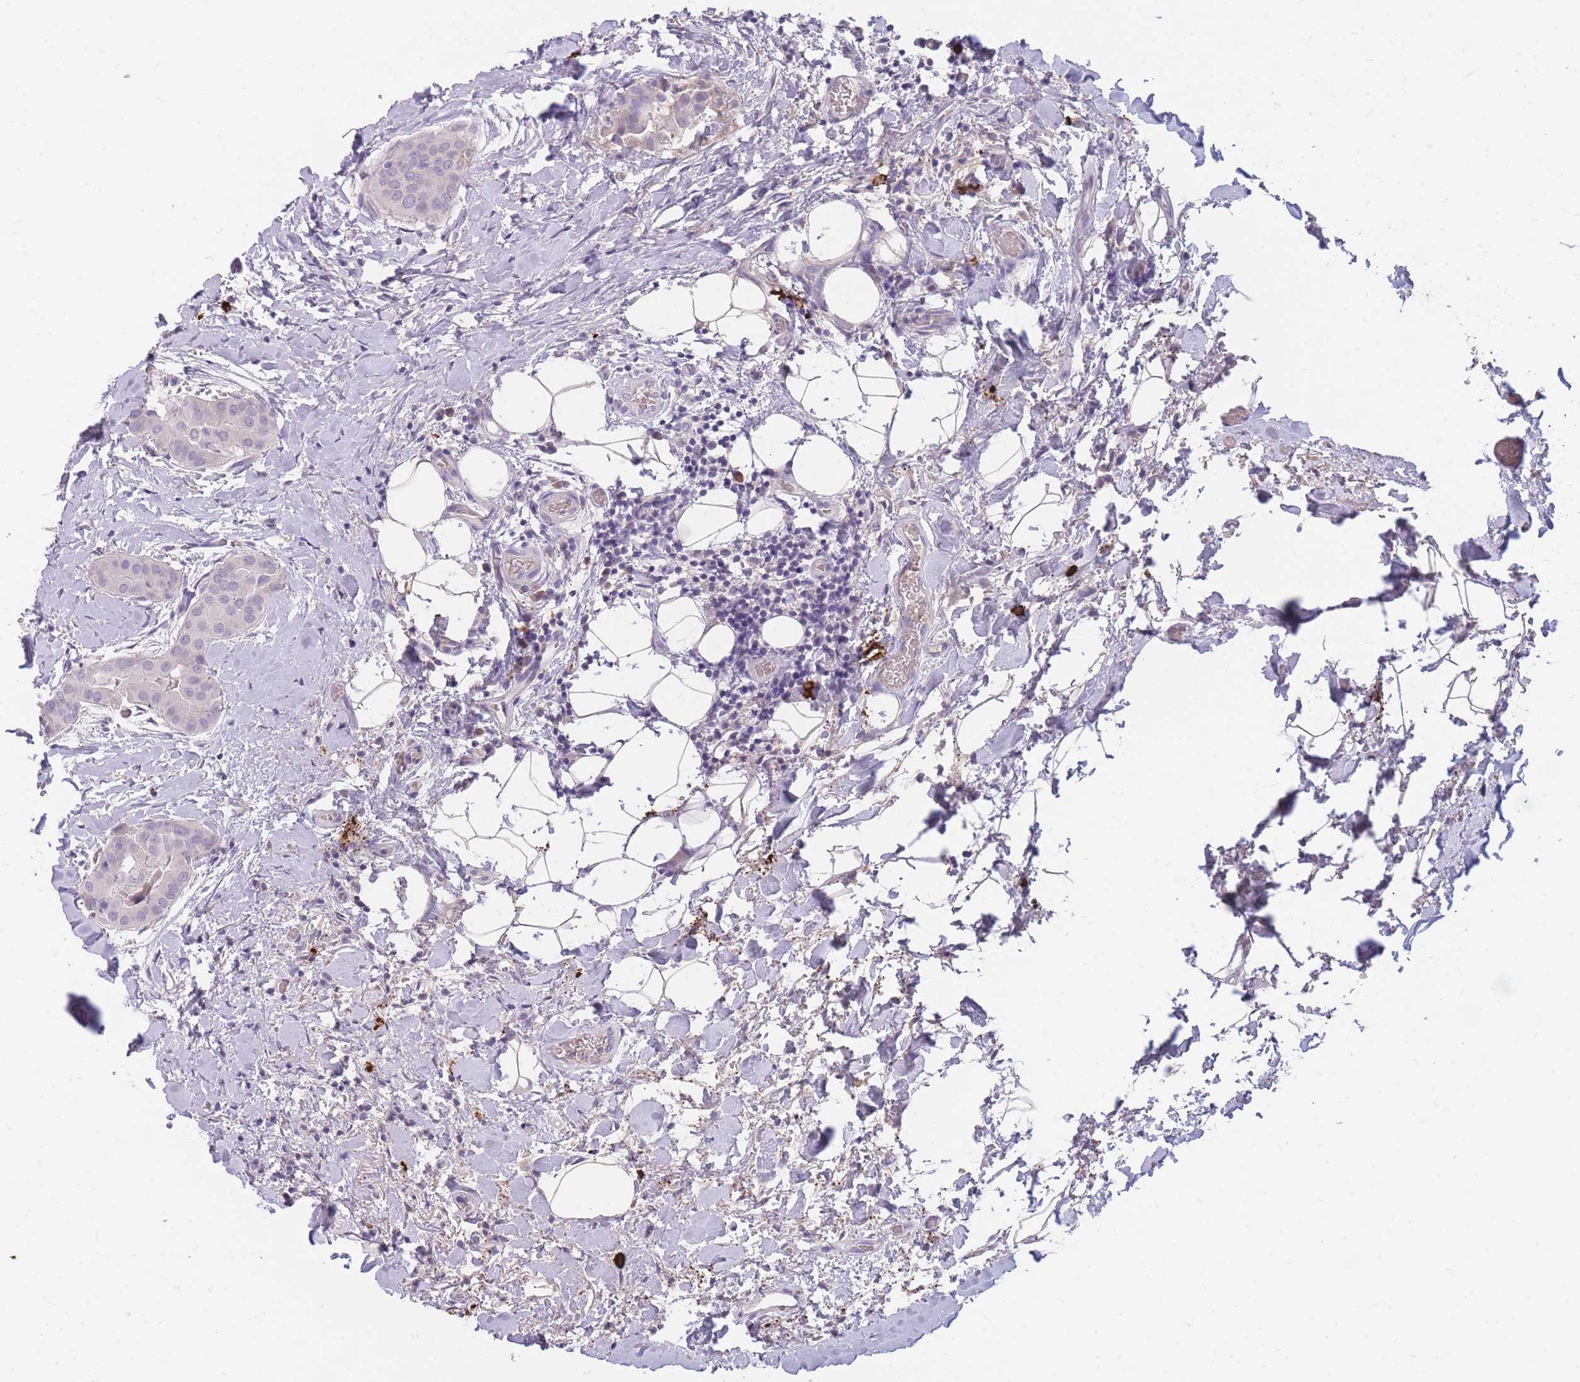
{"staining": {"intensity": "negative", "quantity": "none", "location": "none"}, "tissue": "thyroid cancer", "cell_type": "Tumor cells", "image_type": "cancer", "snomed": [{"axis": "morphology", "description": "Papillary adenocarcinoma, NOS"}, {"axis": "topography", "description": "Thyroid gland"}], "caption": "An image of human thyroid papillary adenocarcinoma is negative for staining in tumor cells. (Brightfield microscopy of DAB immunohistochemistry (IHC) at high magnification).", "gene": "TPSD1", "patient": {"sex": "male", "age": 33}}